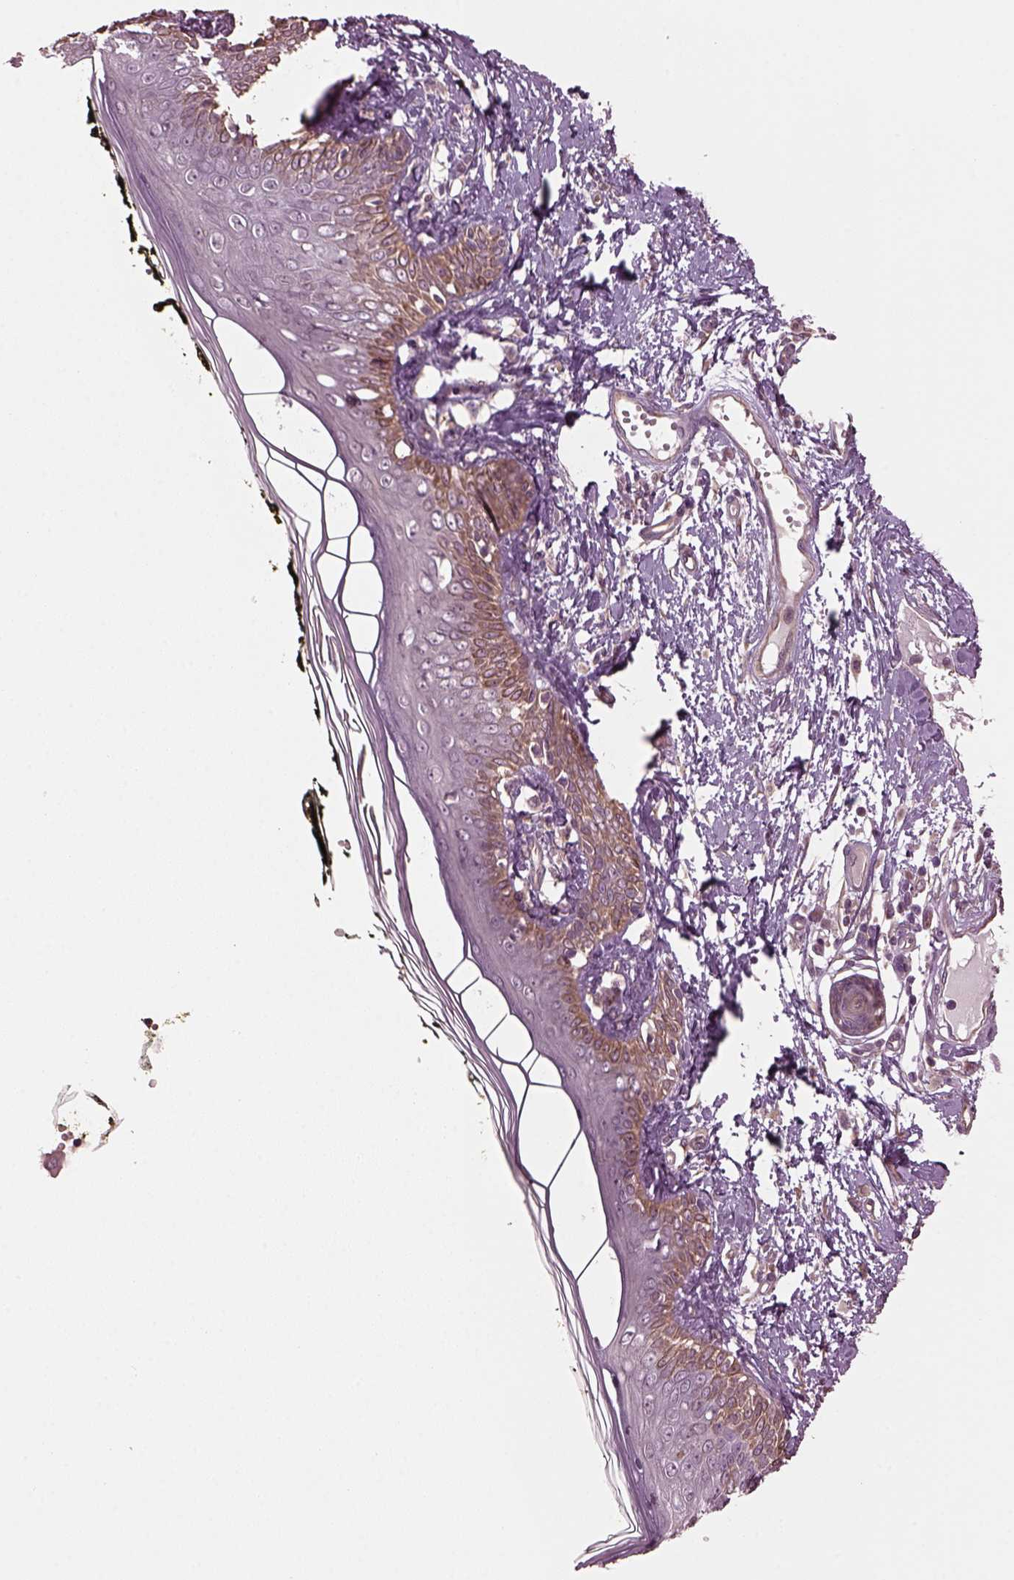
{"staining": {"intensity": "negative", "quantity": "none", "location": "none"}, "tissue": "skin", "cell_type": "Fibroblasts", "image_type": "normal", "snomed": [{"axis": "morphology", "description": "Normal tissue, NOS"}, {"axis": "topography", "description": "Skin"}], "caption": "A histopathology image of skin stained for a protein exhibits no brown staining in fibroblasts. (DAB (3,3'-diaminobenzidine) immunohistochemistry with hematoxylin counter stain).", "gene": "RUFY3", "patient": {"sex": "male", "age": 76}}